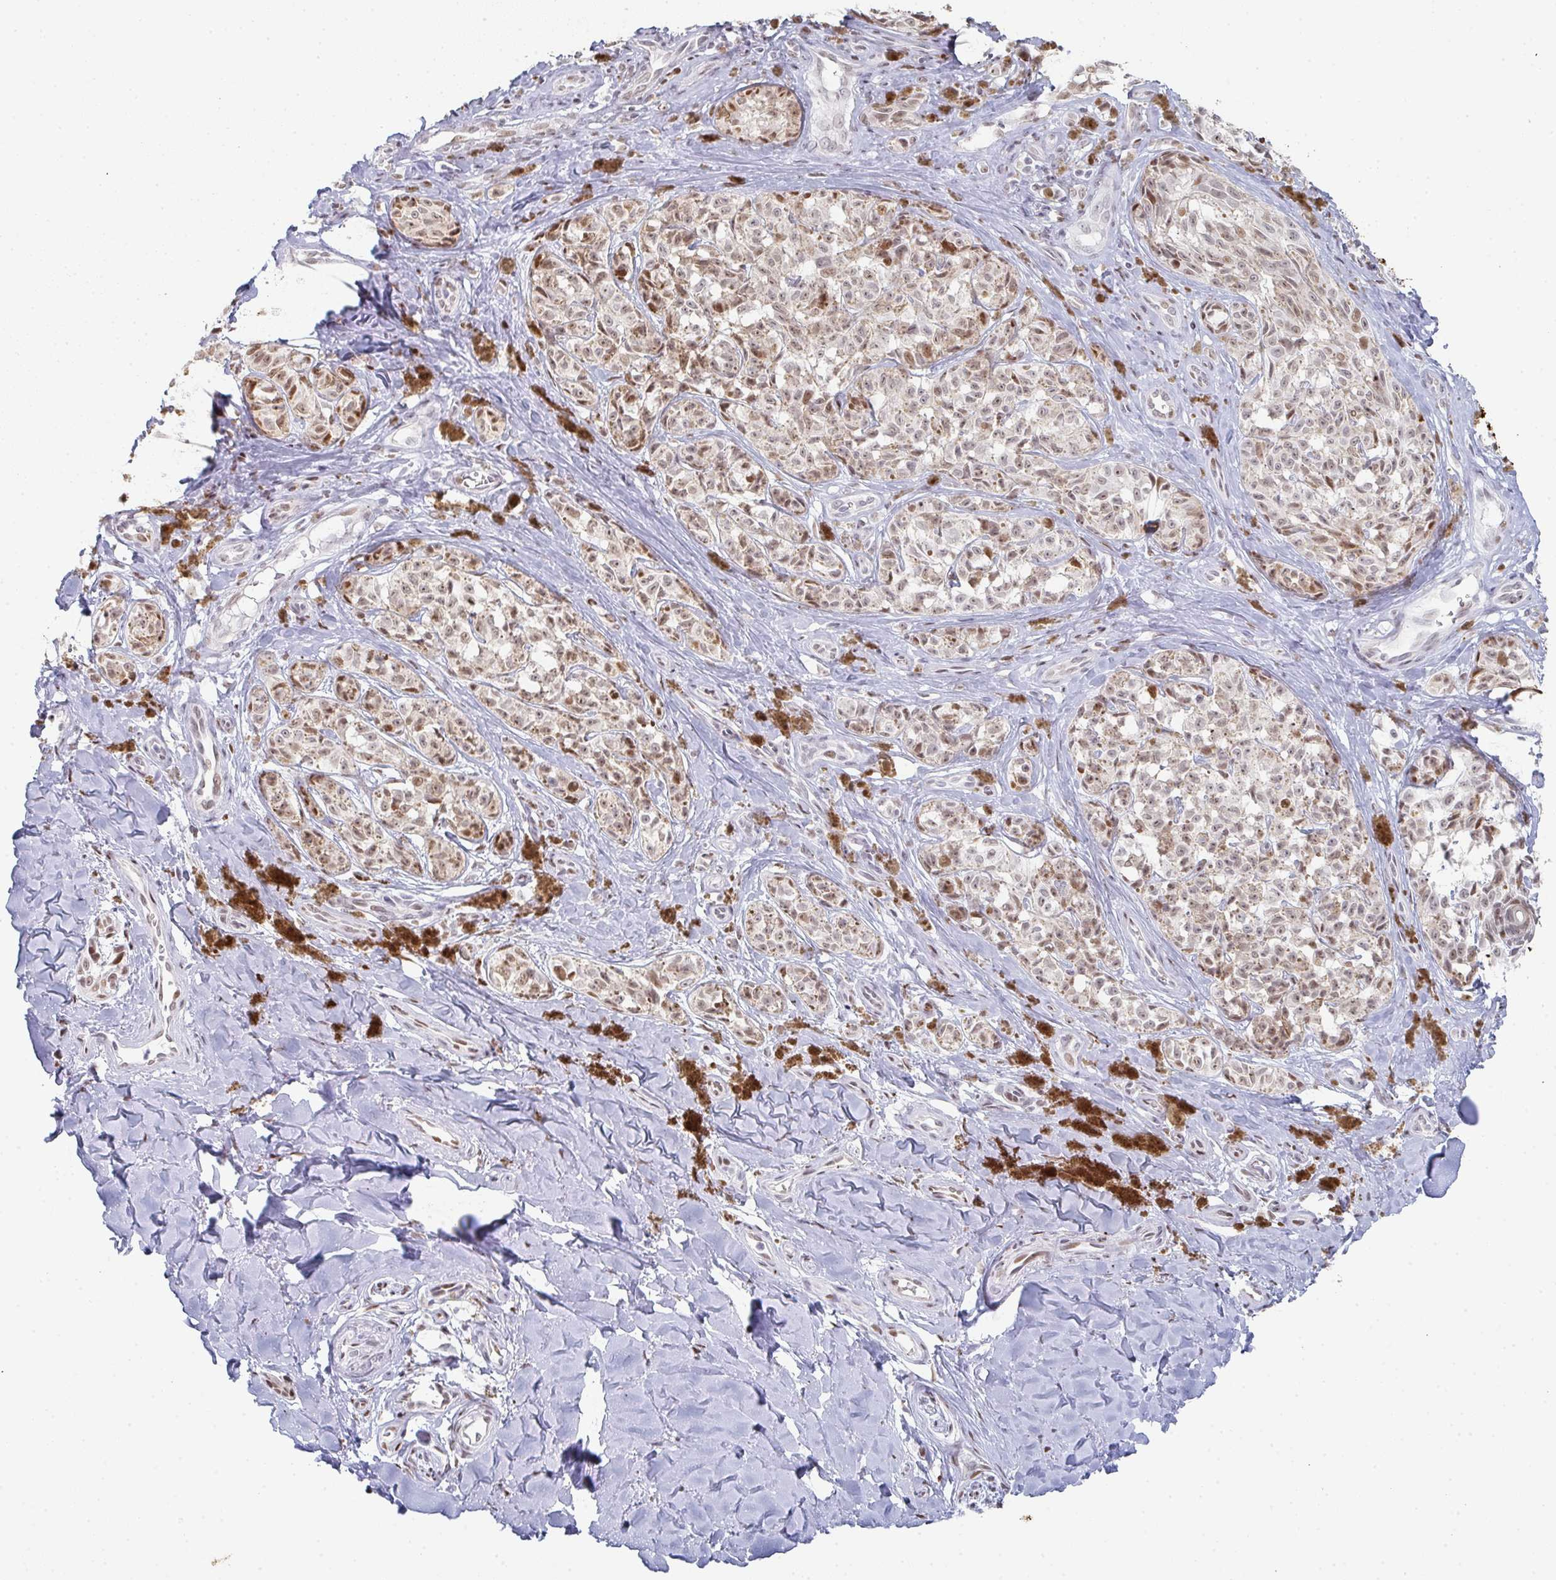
{"staining": {"intensity": "moderate", "quantity": ">75%", "location": "nuclear"}, "tissue": "melanoma", "cell_type": "Tumor cells", "image_type": "cancer", "snomed": [{"axis": "morphology", "description": "Malignant melanoma, NOS"}, {"axis": "topography", "description": "Skin"}], "caption": "Immunohistochemical staining of malignant melanoma demonstrates medium levels of moderate nuclear expression in approximately >75% of tumor cells.", "gene": "POU2AF2", "patient": {"sex": "female", "age": 65}}